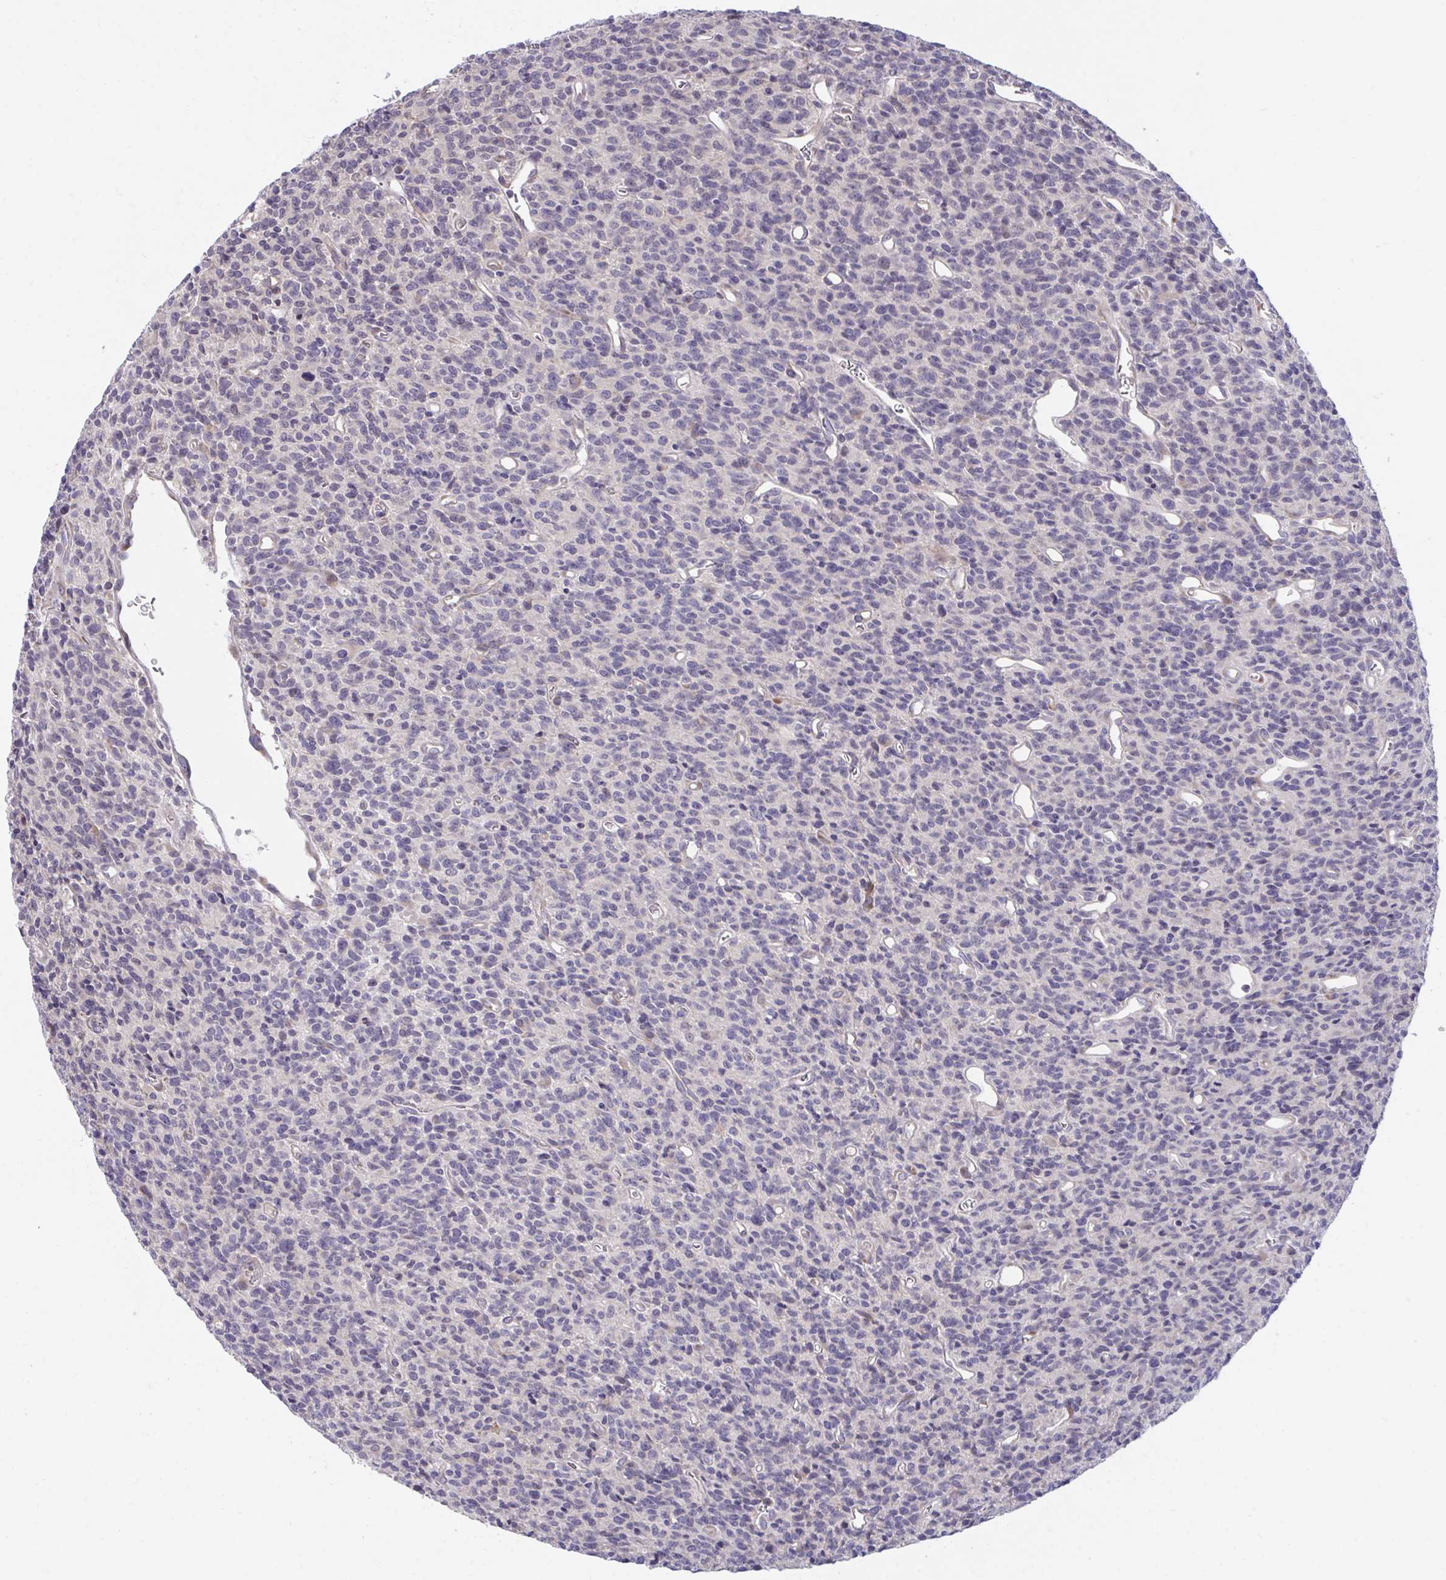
{"staining": {"intensity": "negative", "quantity": "none", "location": "none"}, "tissue": "glioma", "cell_type": "Tumor cells", "image_type": "cancer", "snomed": [{"axis": "morphology", "description": "Glioma, malignant, High grade"}, {"axis": "topography", "description": "Brain"}], "caption": "This is a micrograph of immunohistochemistry (IHC) staining of glioma, which shows no positivity in tumor cells.", "gene": "SUSD4", "patient": {"sex": "male", "age": 76}}